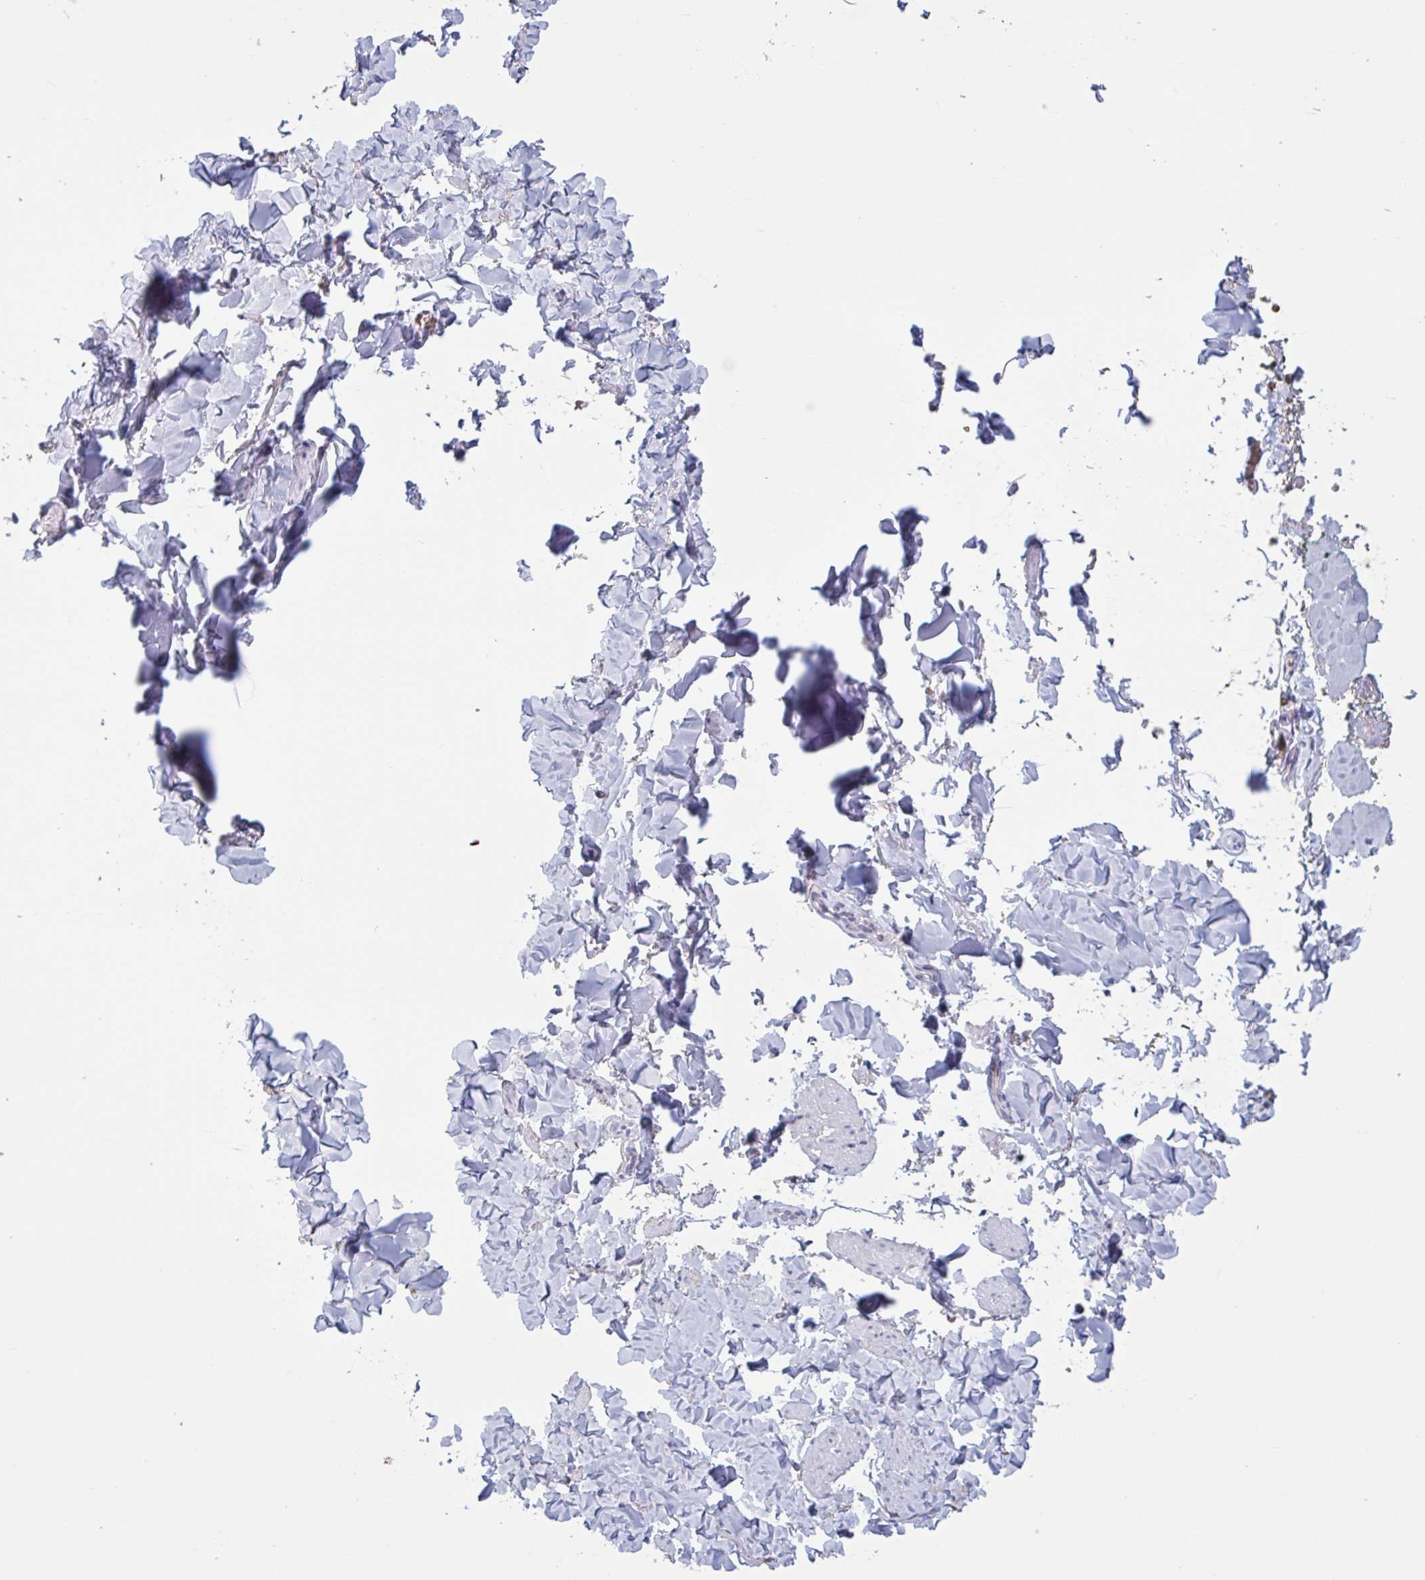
{"staining": {"intensity": "negative", "quantity": "none", "location": "none"}, "tissue": "soft tissue", "cell_type": "Fibroblasts", "image_type": "normal", "snomed": [{"axis": "morphology", "description": "Normal tissue, NOS"}, {"axis": "topography", "description": "Vulva"}, {"axis": "topography", "description": "Peripheral nerve tissue"}], "caption": "Fibroblasts are negative for protein expression in unremarkable human soft tissue. (Brightfield microscopy of DAB IHC at high magnification).", "gene": "HSD11B2", "patient": {"sex": "female", "age": 66}}